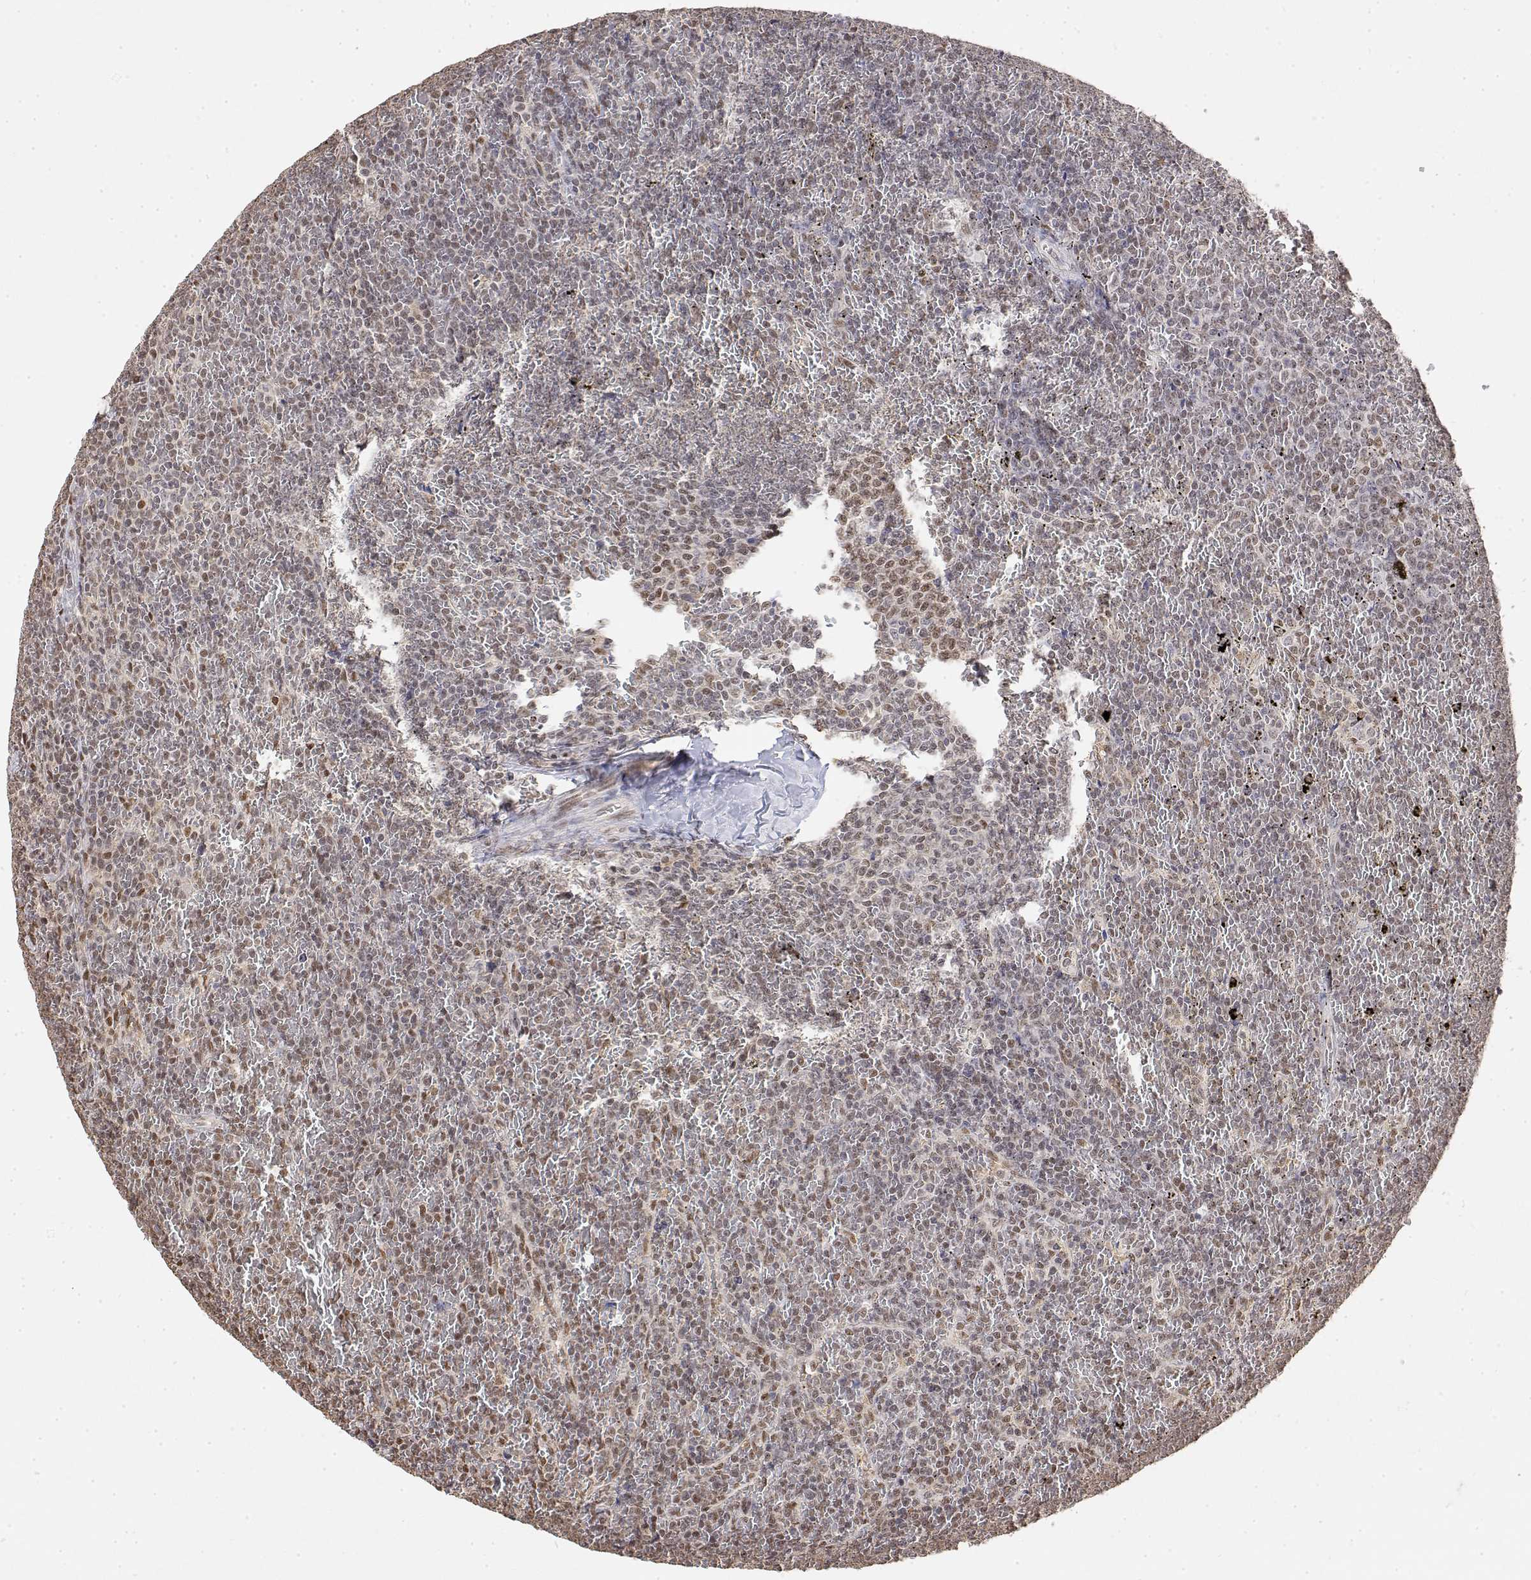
{"staining": {"intensity": "weak", "quantity": "25%-75%", "location": "nuclear"}, "tissue": "lymphoma", "cell_type": "Tumor cells", "image_type": "cancer", "snomed": [{"axis": "morphology", "description": "Malignant lymphoma, non-Hodgkin's type, Low grade"}, {"axis": "topography", "description": "Spleen"}], "caption": "There is low levels of weak nuclear positivity in tumor cells of lymphoma, as demonstrated by immunohistochemical staining (brown color).", "gene": "TPI1", "patient": {"sex": "female", "age": 77}}